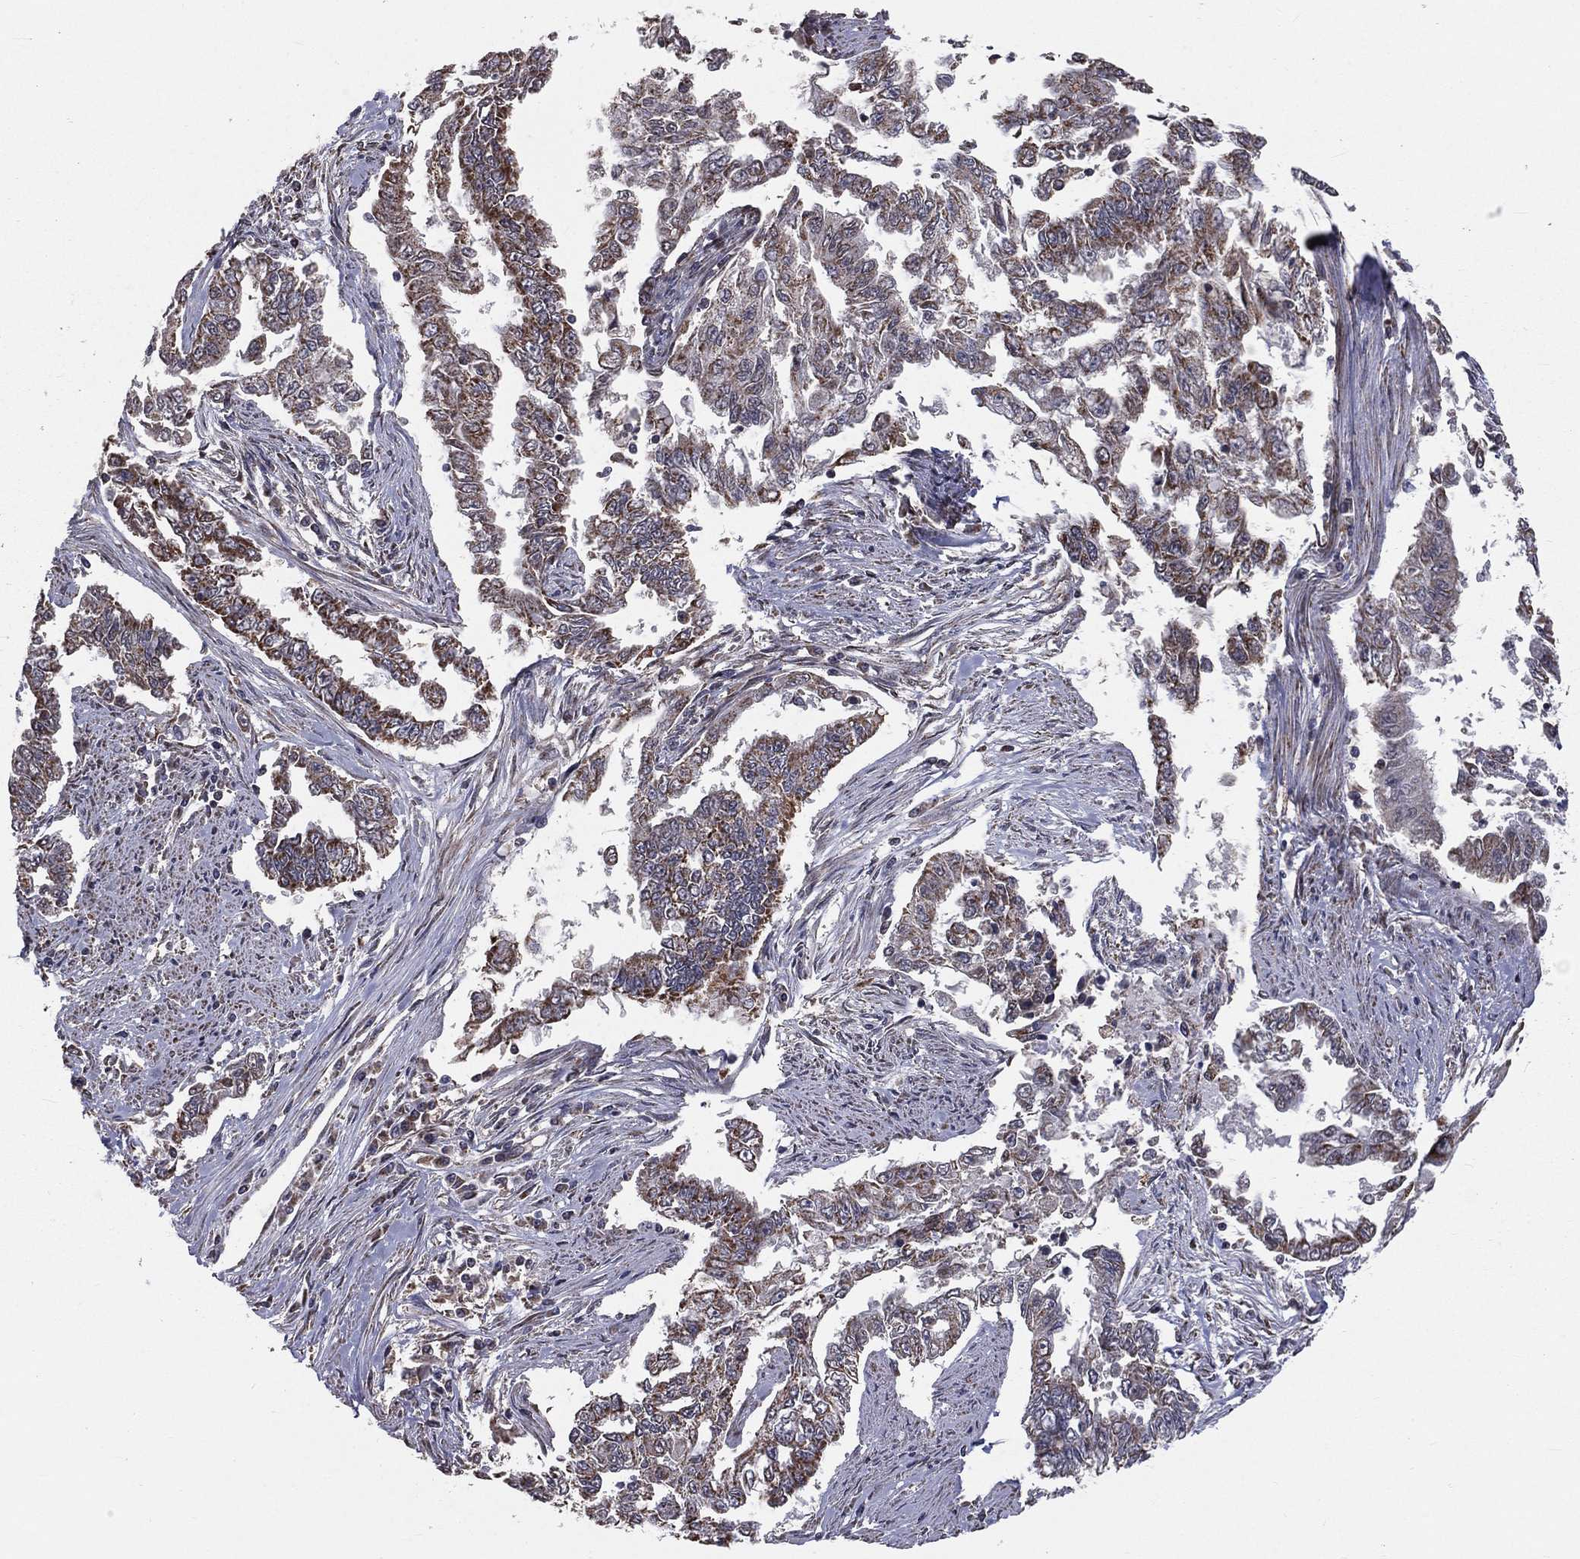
{"staining": {"intensity": "moderate", "quantity": "<25%", "location": "cytoplasmic/membranous"}, "tissue": "endometrial cancer", "cell_type": "Tumor cells", "image_type": "cancer", "snomed": [{"axis": "morphology", "description": "Adenocarcinoma, NOS"}, {"axis": "topography", "description": "Uterus"}], "caption": "The immunohistochemical stain highlights moderate cytoplasmic/membranous staining in tumor cells of endometrial adenocarcinoma tissue.", "gene": "MRPL46", "patient": {"sex": "female", "age": 59}}